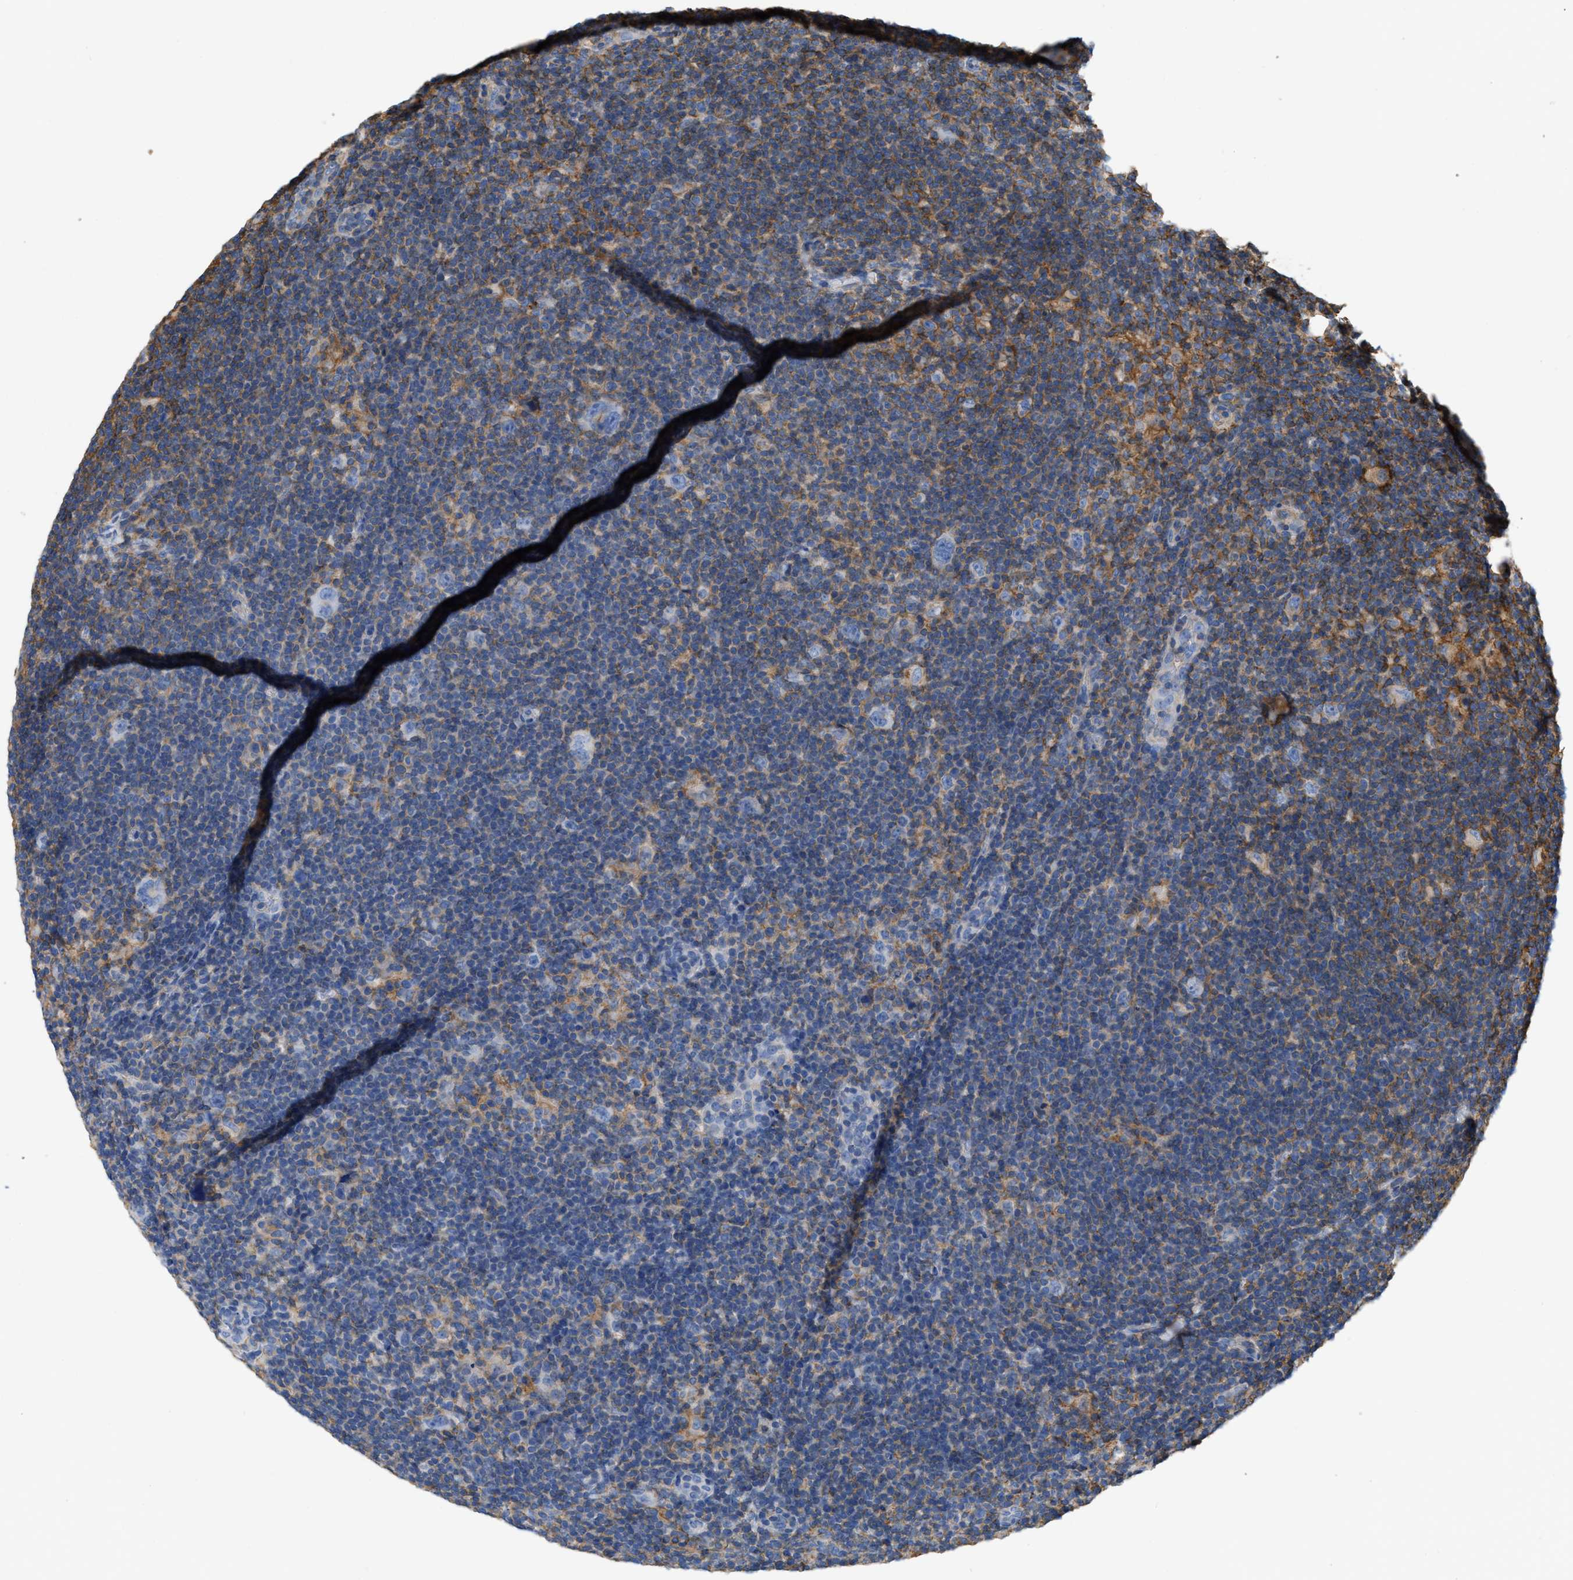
{"staining": {"intensity": "negative", "quantity": "none", "location": "none"}, "tissue": "lymphoma", "cell_type": "Tumor cells", "image_type": "cancer", "snomed": [{"axis": "morphology", "description": "Hodgkin's disease, NOS"}, {"axis": "topography", "description": "Lymph node"}], "caption": "Image shows no significant protein staining in tumor cells of lymphoma.", "gene": "GNB4", "patient": {"sex": "female", "age": 57}}